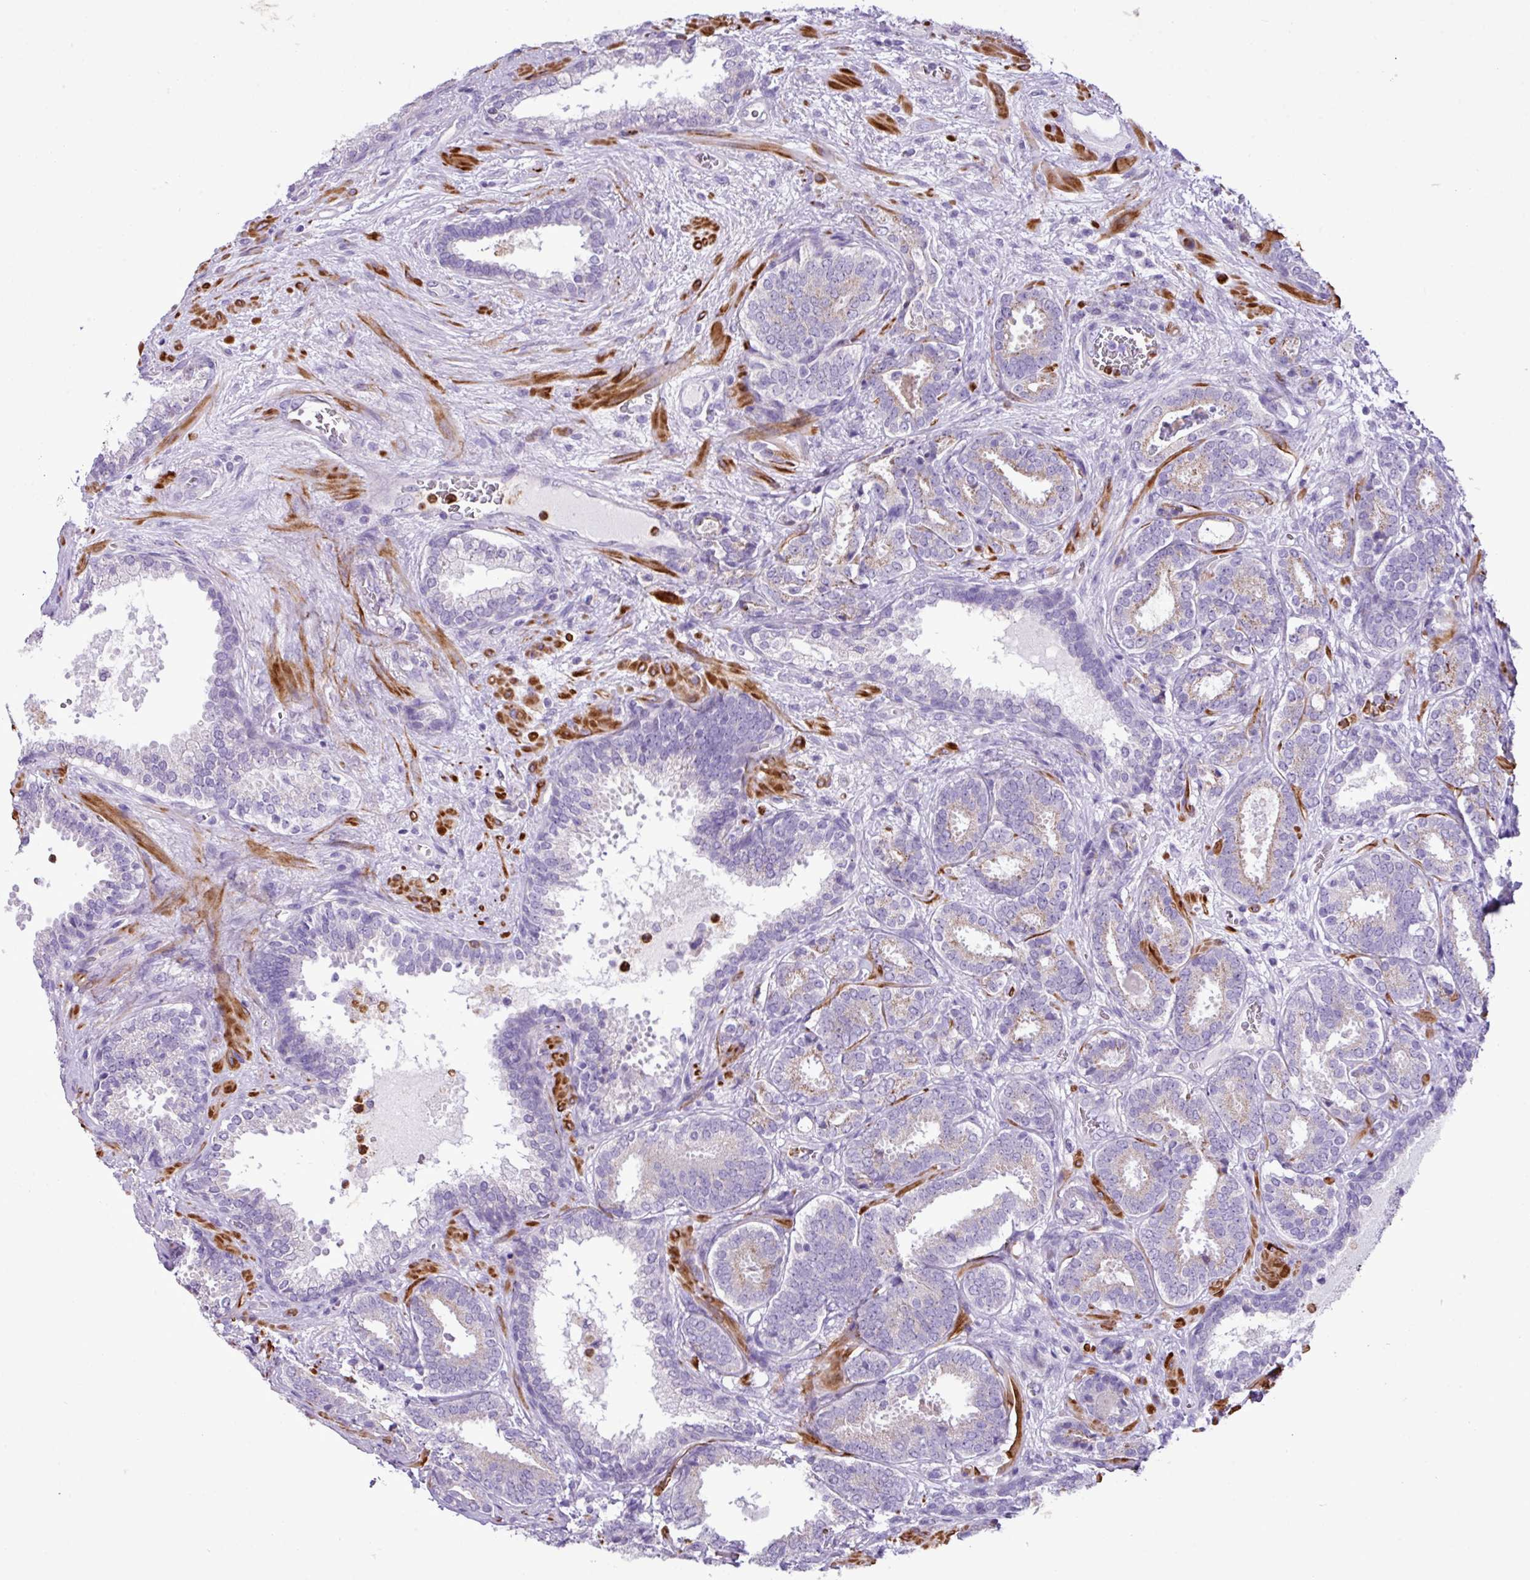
{"staining": {"intensity": "weak", "quantity": "25%-75%", "location": "cytoplasmic/membranous"}, "tissue": "prostate cancer", "cell_type": "Tumor cells", "image_type": "cancer", "snomed": [{"axis": "morphology", "description": "Adenocarcinoma, High grade"}, {"axis": "topography", "description": "Prostate"}], "caption": "A high-resolution photomicrograph shows IHC staining of prostate adenocarcinoma (high-grade), which exhibits weak cytoplasmic/membranous positivity in approximately 25%-75% of tumor cells. Using DAB (brown) and hematoxylin (blue) stains, captured at high magnification using brightfield microscopy.", "gene": "ZSCAN5A", "patient": {"sex": "male", "age": 65}}